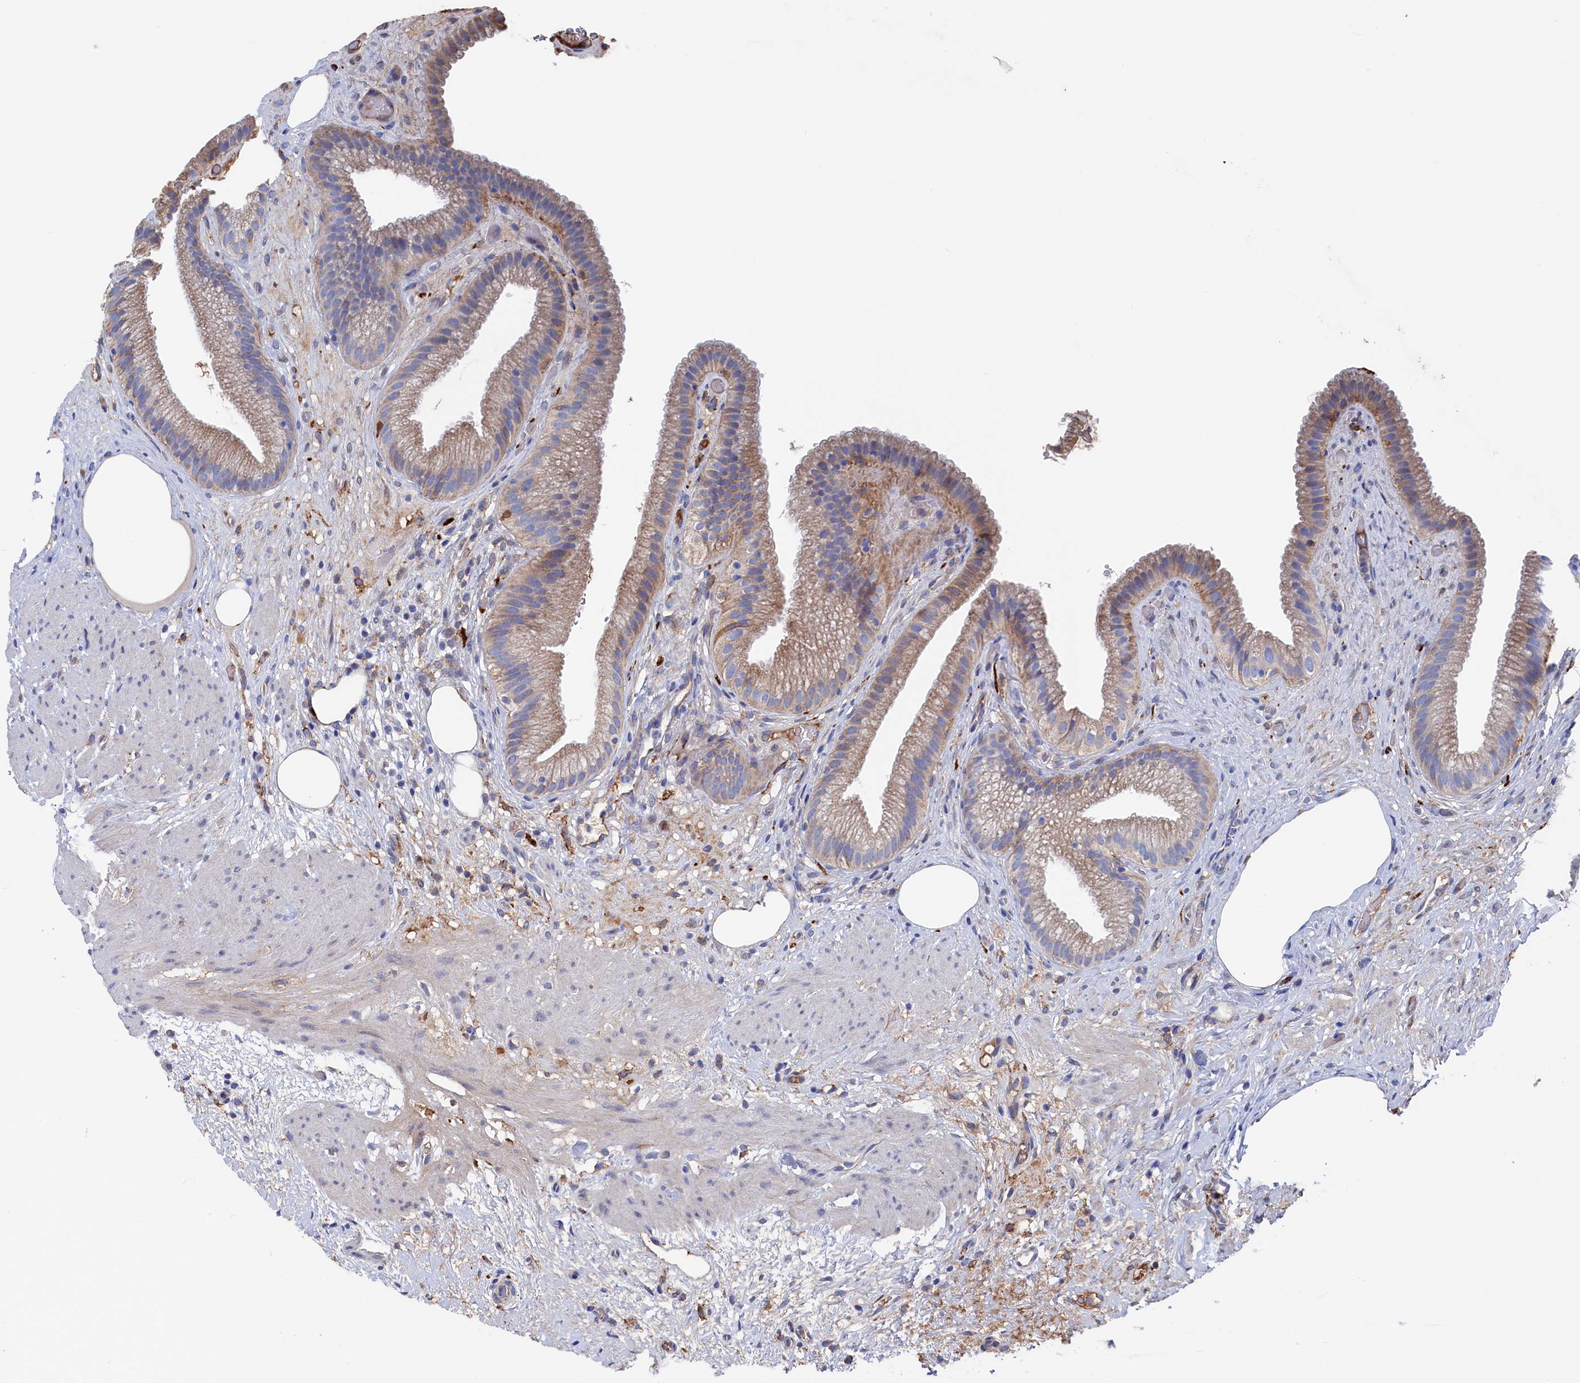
{"staining": {"intensity": "weak", "quantity": ">75%", "location": "cytoplasmic/membranous"}, "tissue": "gallbladder", "cell_type": "Glandular cells", "image_type": "normal", "snomed": [{"axis": "morphology", "description": "Normal tissue, NOS"}, {"axis": "morphology", "description": "Inflammation, NOS"}, {"axis": "topography", "description": "Gallbladder"}], "caption": "The image reveals immunohistochemical staining of normal gallbladder. There is weak cytoplasmic/membranous staining is identified in approximately >75% of glandular cells.", "gene": "C12orf73", "patient": {"sex": "male", "age": 51}}